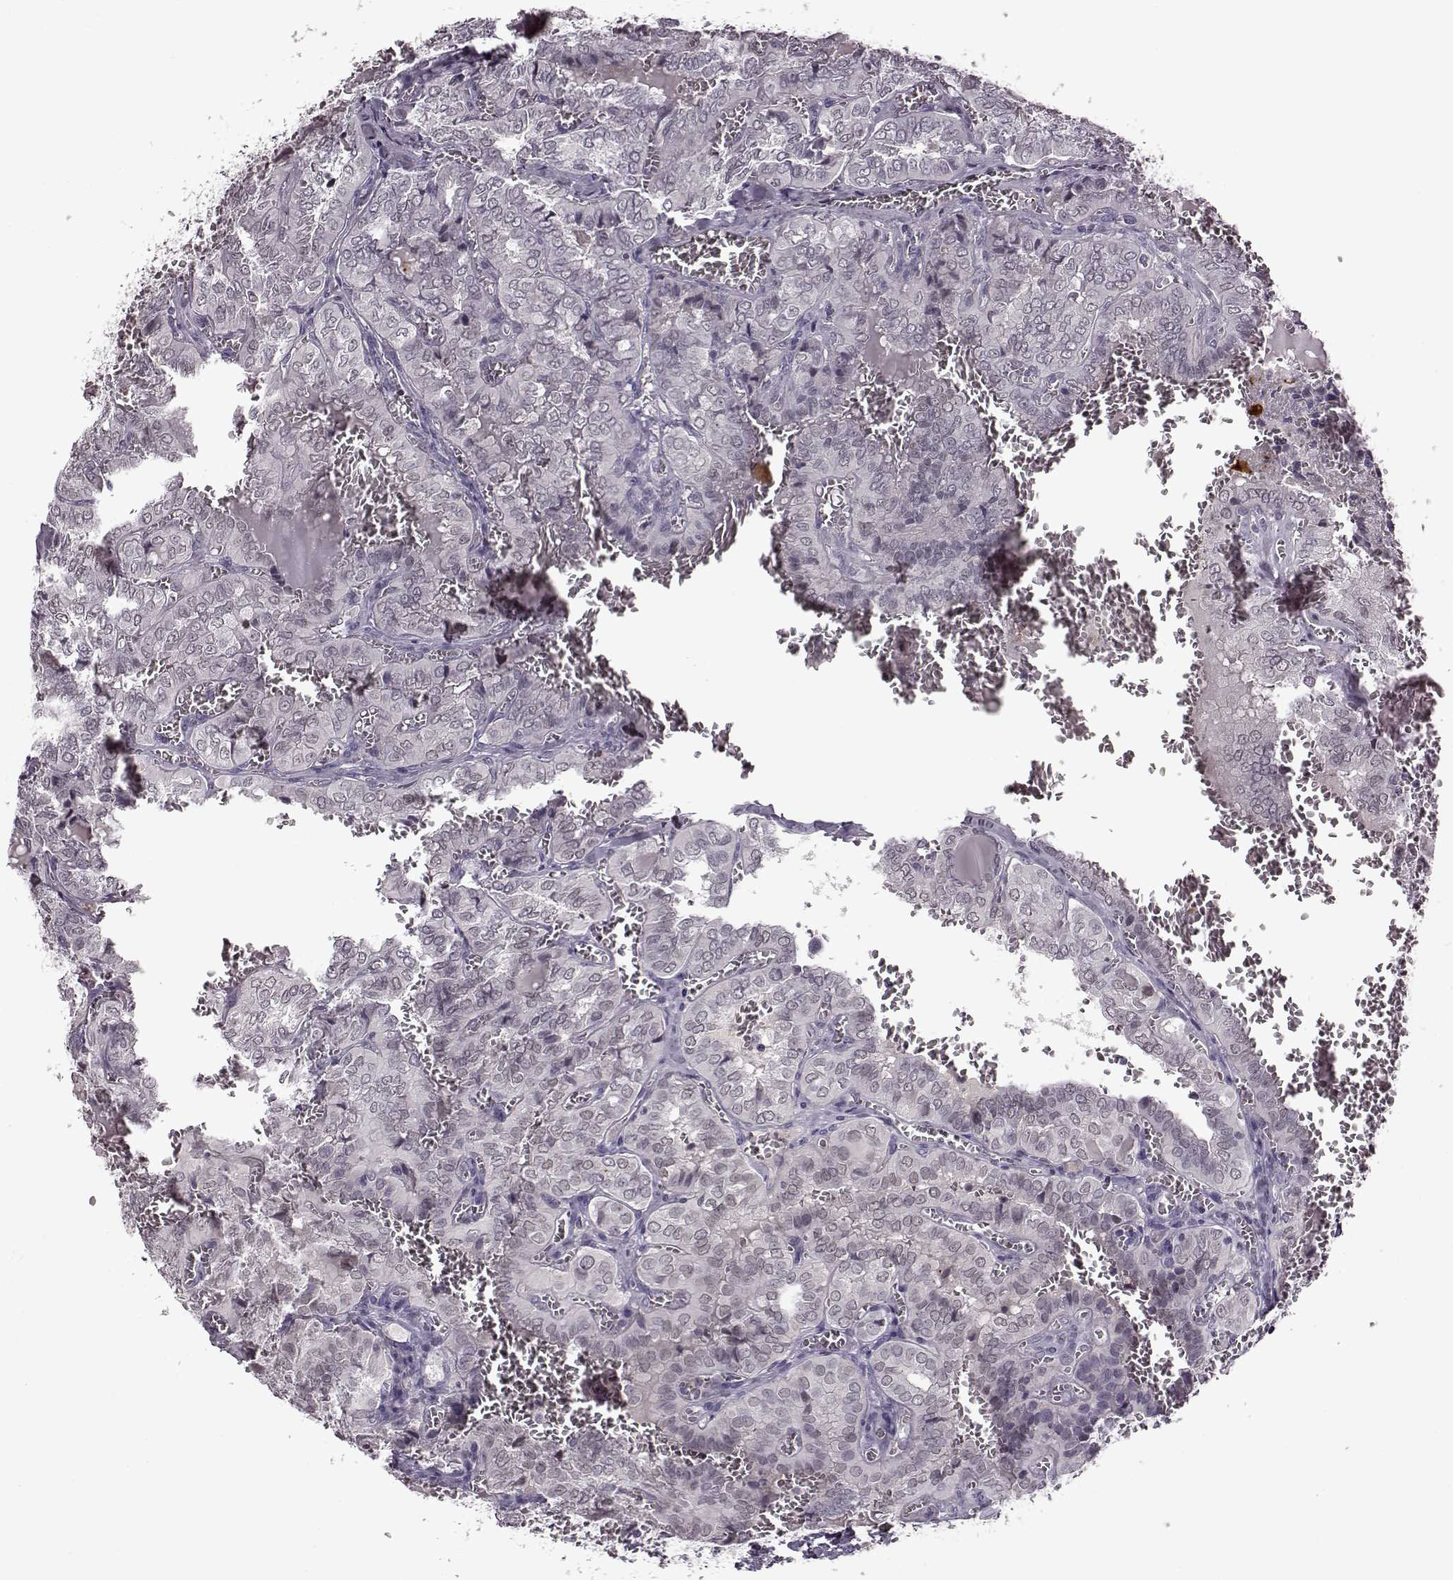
{"staining": {"intensity": "negative", "quantity": "none", "location": "none"}, "tissue": "thyroid cancer", "cell_type": "Tumor cells", "image_type": "cancer", "snomed": [{"axis": "morphology", "description": "Papillary adenocarcinoma, NOS"}, {"axis": "topography", "description": "Thyroid gland"}], "caption": "Image shows no significant protein positivity in tumor cells of papillary adenocarcinoma (thyroid).", "gene": "CNGA3", "patient": {"sex": "female", "age": 41}}